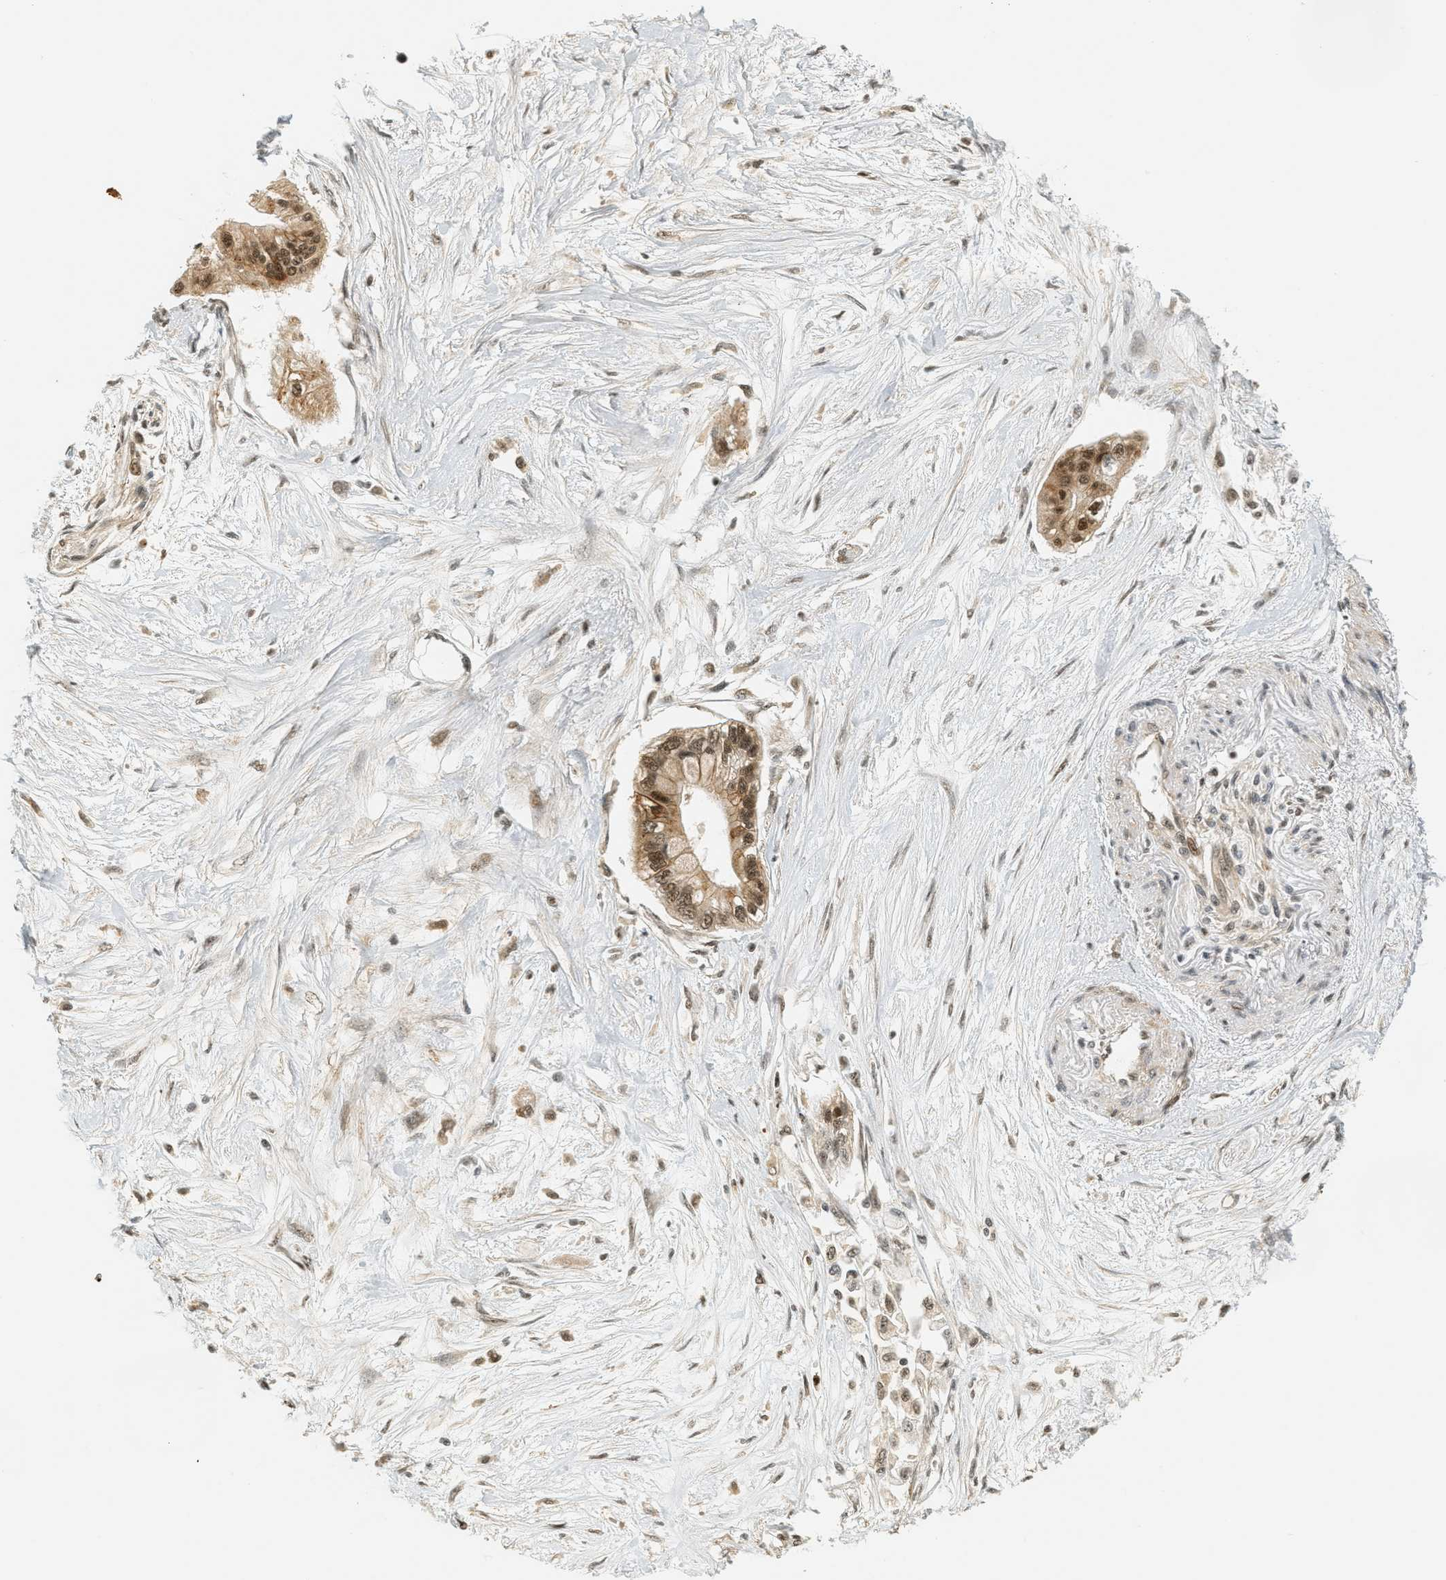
{"staining": {"intensity": "moderate", "quantity": ">75%", "location": "cytoplasmic/membranous"}, "tissue": "pancreatic cancer", "cell_type": "Tumor cells", "image_type": "cancer", "snomed": [{"axis": "morphology", "description": "Adenocarcinoma, NOS"}, {"axis": "topography", "description": "Pancreas"}], "caption": "The photomicrograph shows immunohistochemical staining of pancreatic cancer. There is moderate cytoplasmic/membranous staining is present in approximately >75% of tumor cells.", "gene": "FOXM1", "patient": {"sex": "female", "age": 77}}